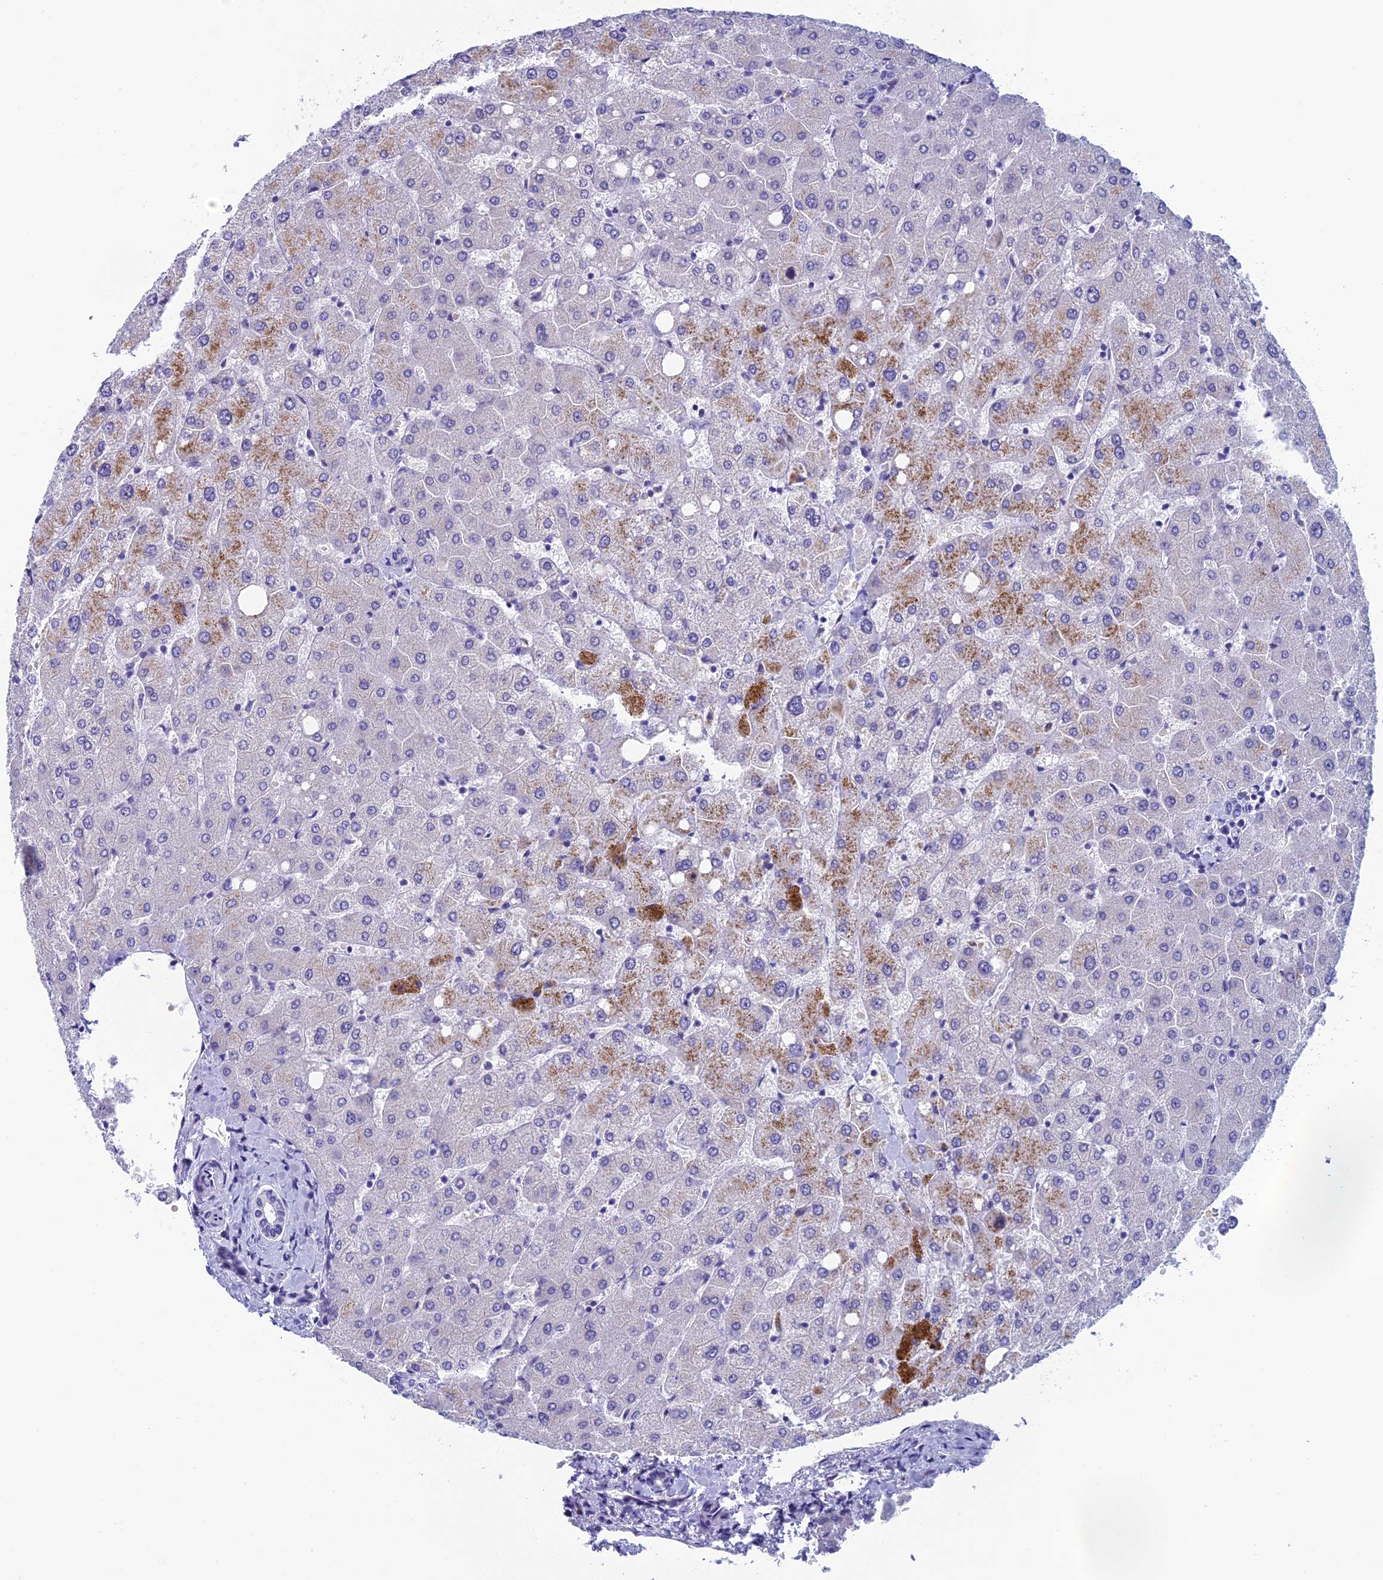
{"staining": {"intensity": "negative", "quantity": "none", "location": "none"}, "tissue": "liver", "cell_type": "Cholangiocytes", "image_type": "normal", "snomed": [{"axis": "morphology", "description": "Normal tissue, NOS"}, {"axis": "topography", "description": "Liver"}], "caption": "Immunohistochemistry (IHC) of normal liver exhibits no expression in cholangiocytes. Nuclei are stained in blue.", "gene": "REEP4", "patient": {"sex": "female", "age": 54}}